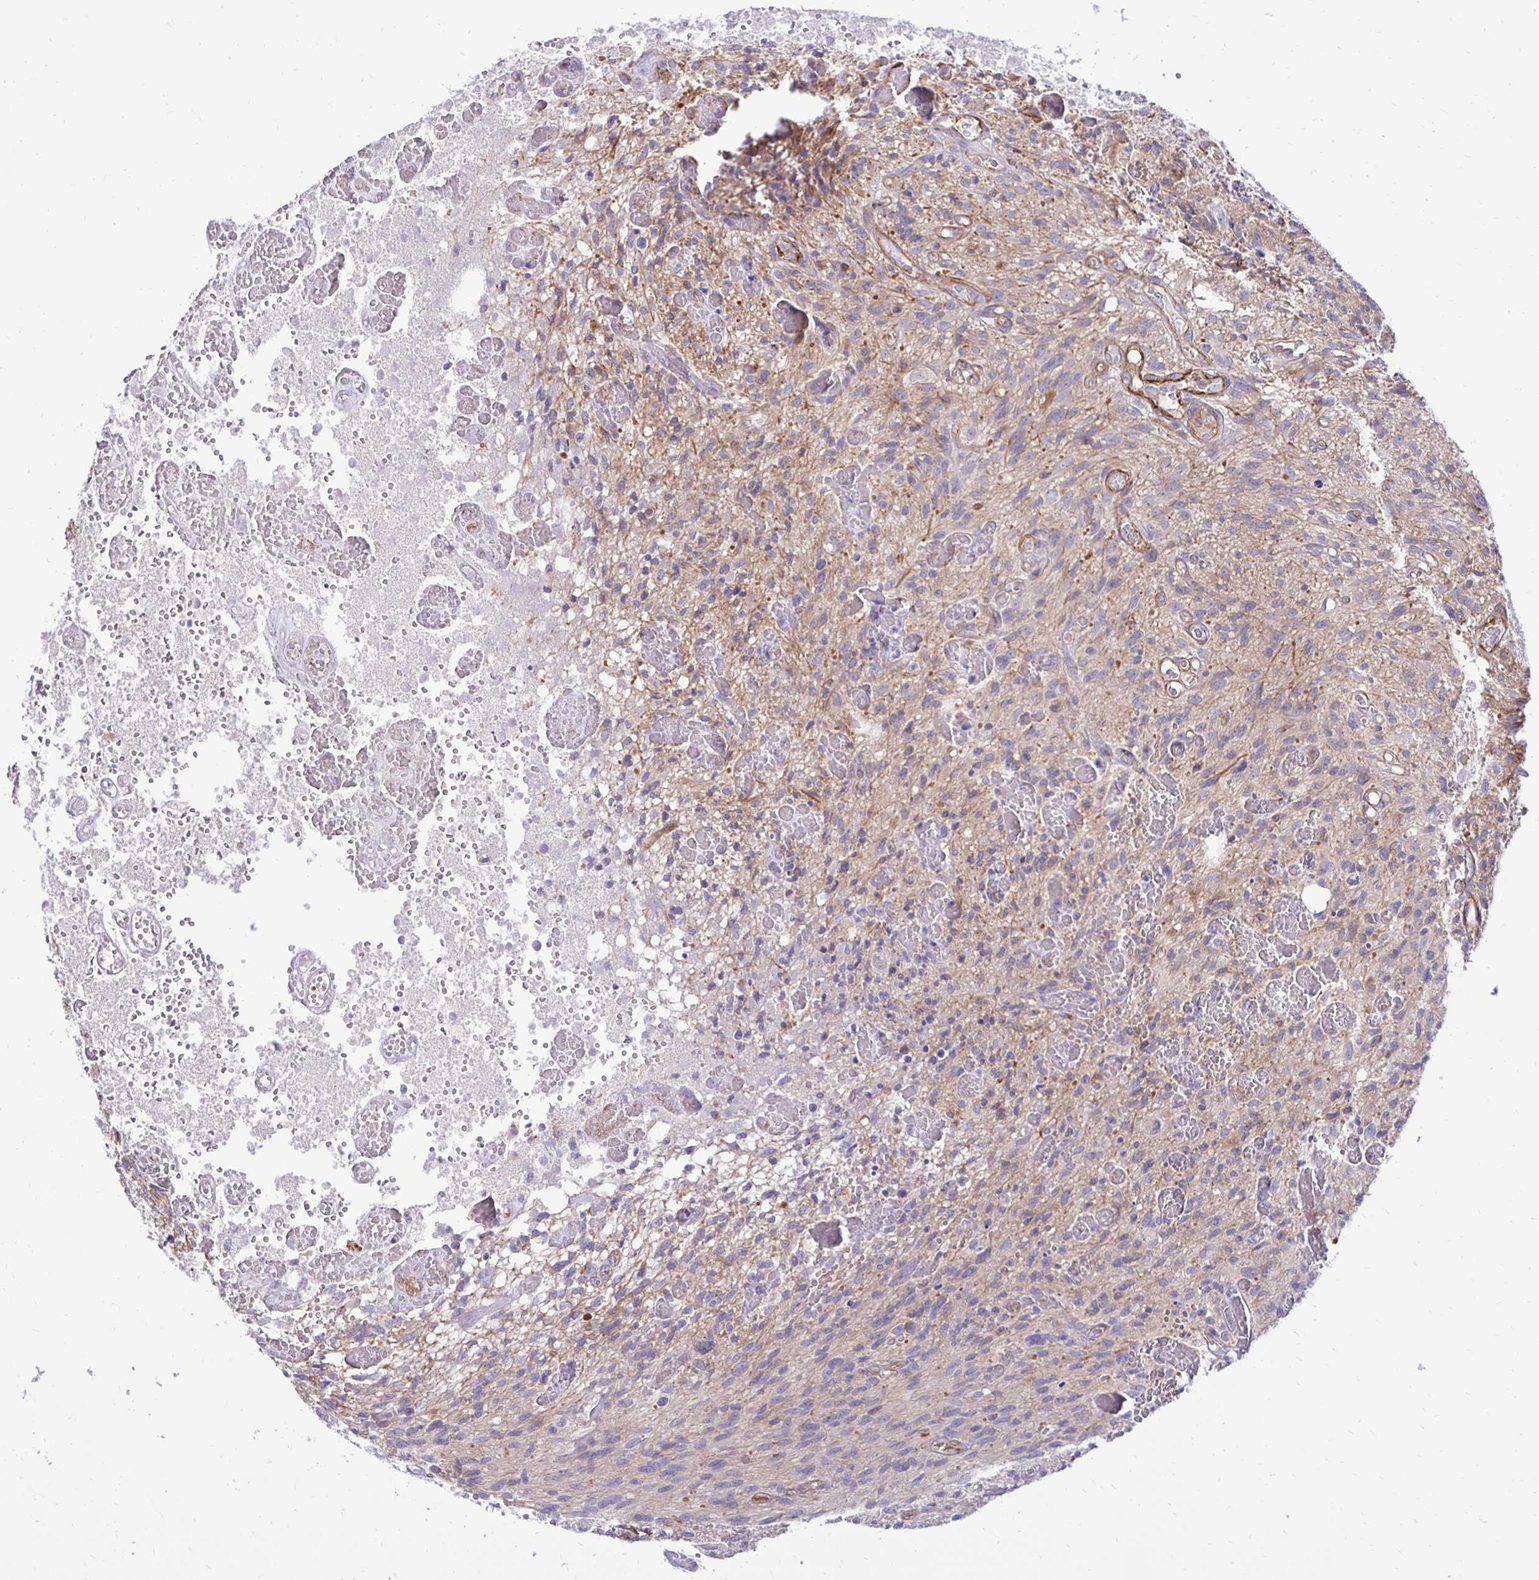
{"staining": {"intensity": "moderate", "quantity": "25%-75%", "location": "cytoplasmic/membranous"}, "tissue": "glioma", "cell_type": "Tumor cells", "image_type": "cancer", "snomed": [{"axis": "morphology", "description": "Glioma, malignant, High grade"}, {"axis": "topography", "description": "Brain"}], "caption": "Tumor cells show medium levels of moderate cytoplasmic/membranous positivity in approximately 25%-75% of cells in malignant high-grade glioma. The protein of interest is stained brown, and the nuclei are stained in blue (DAB (3,3'-diaminobenzidine) IHC with brightfield microscopy, high magnification).", "gene": "CTPS1", "patient": {"sex": "male", "age": 75}}